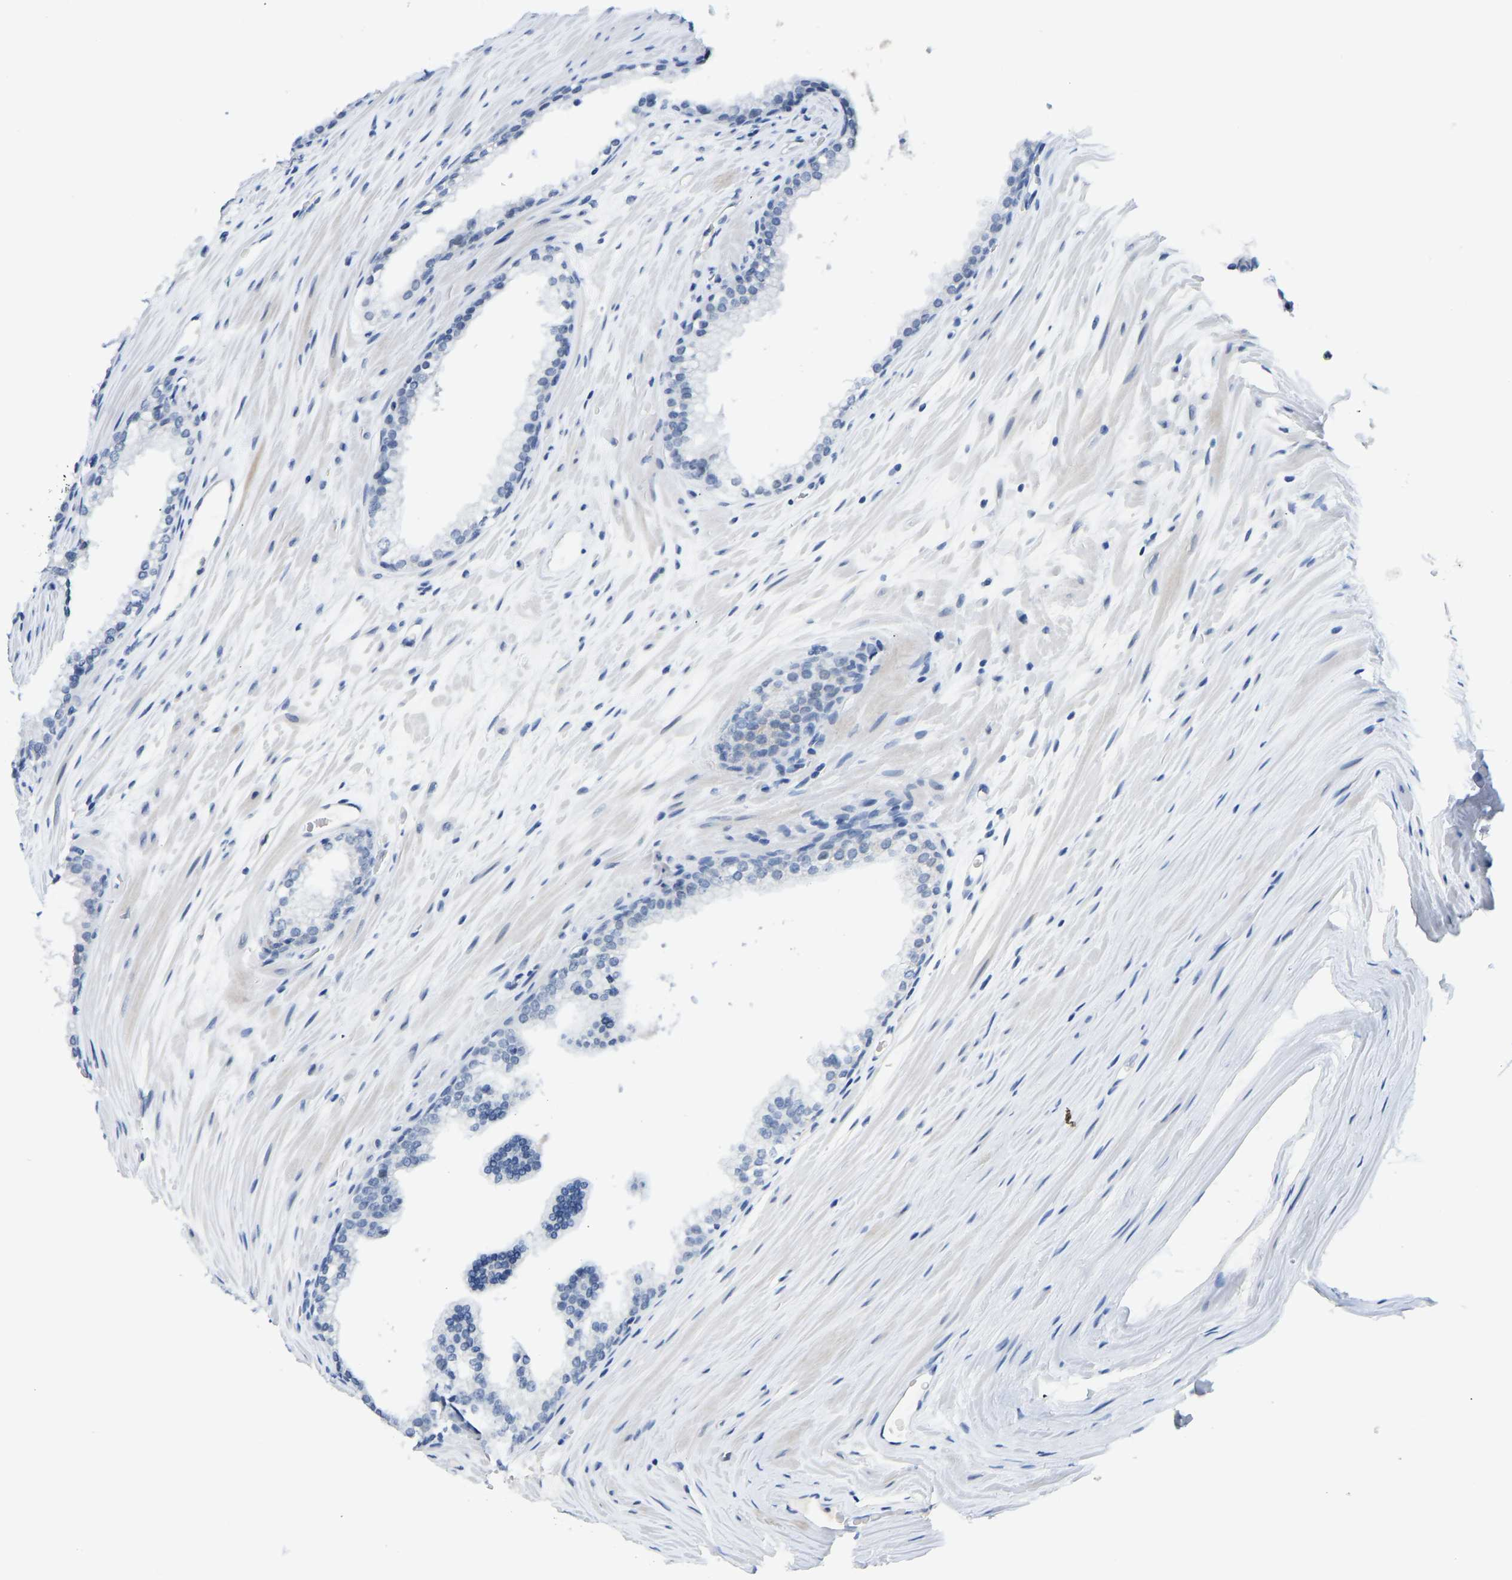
{"staining": {"intensity": "negative", "quantity": "none", "location": "none"}, "tissue": "prostate cancer", "cell_type": "Tumor cells", "image_type": "cancer", "snomed": [{"axis": "morphology", "description": "Adenocarcinoma, Low grade"}, {"axis": "topography", "description": "Prostate"}], "caption": "Adenocarcinoma (low-grade) (prostate) was stained to show a protein in brown. There is no significant positivity in tumor cells.", "gene": "TXNDC2", "patient": {"sex": "male", "age": 70}}